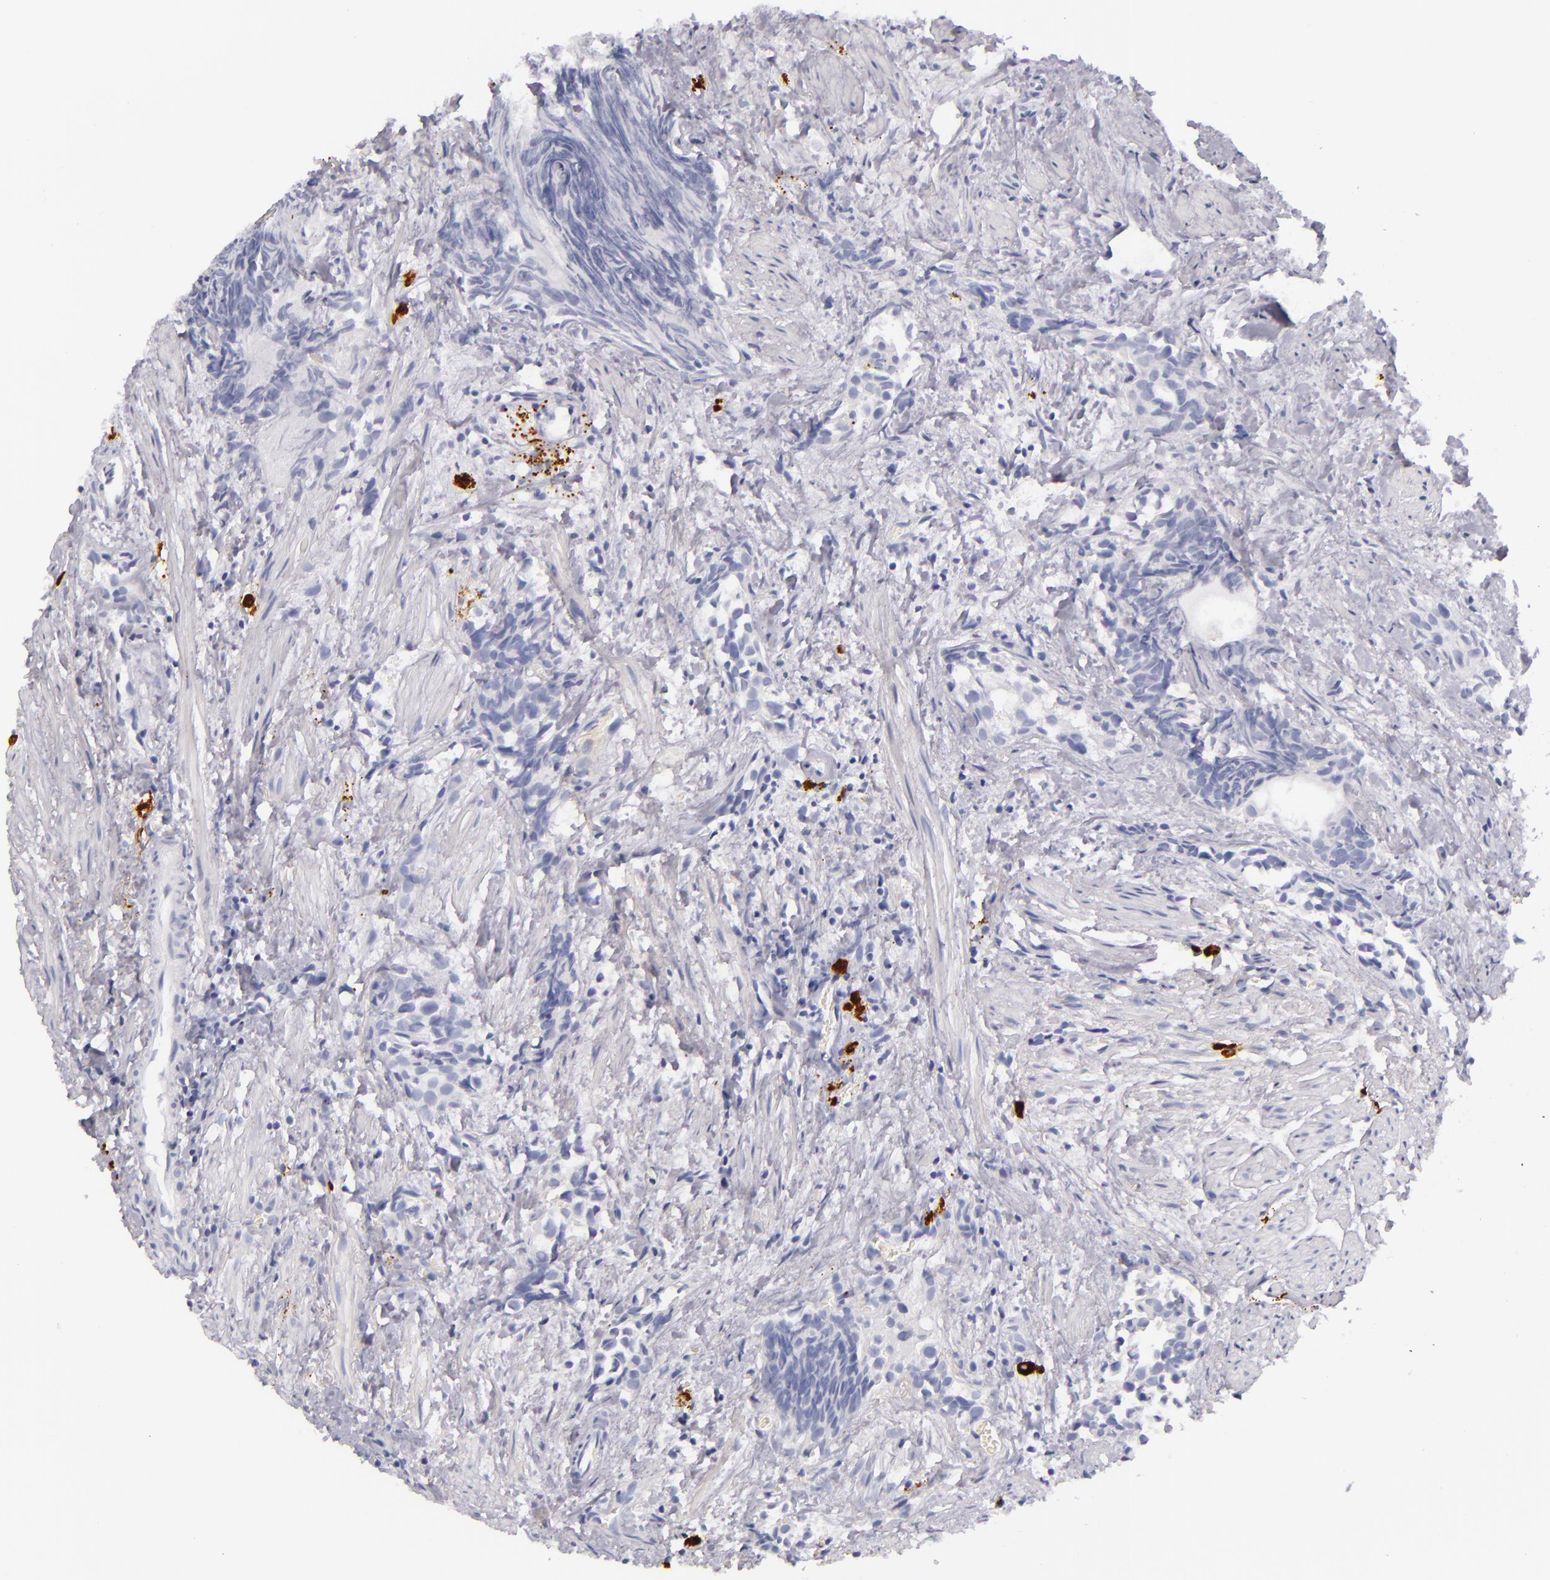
{"staining": {"intensity": "negative", "quantity": "none", "location": "none"}, "tissue": "urothelial cancer", "cell_type": "Tumor cells", "image_type": "cancer", "snomed": [{"axis": "morphology", "description": "Urothelial carcinoma, High grade"}, {"axis": "topography", "description": "Urinary bladder"}], "caption": "Tumor cells show no significant positivity in high-grade urothelial carcinoma. (Stains: DAB immunohistochemistry (IHC) with hematoxylin counter stain, Microscopy: brightfield microscopy at high magnification).", "gene": "TPSD1", "patient": {"sex": "female", "age": 78}}